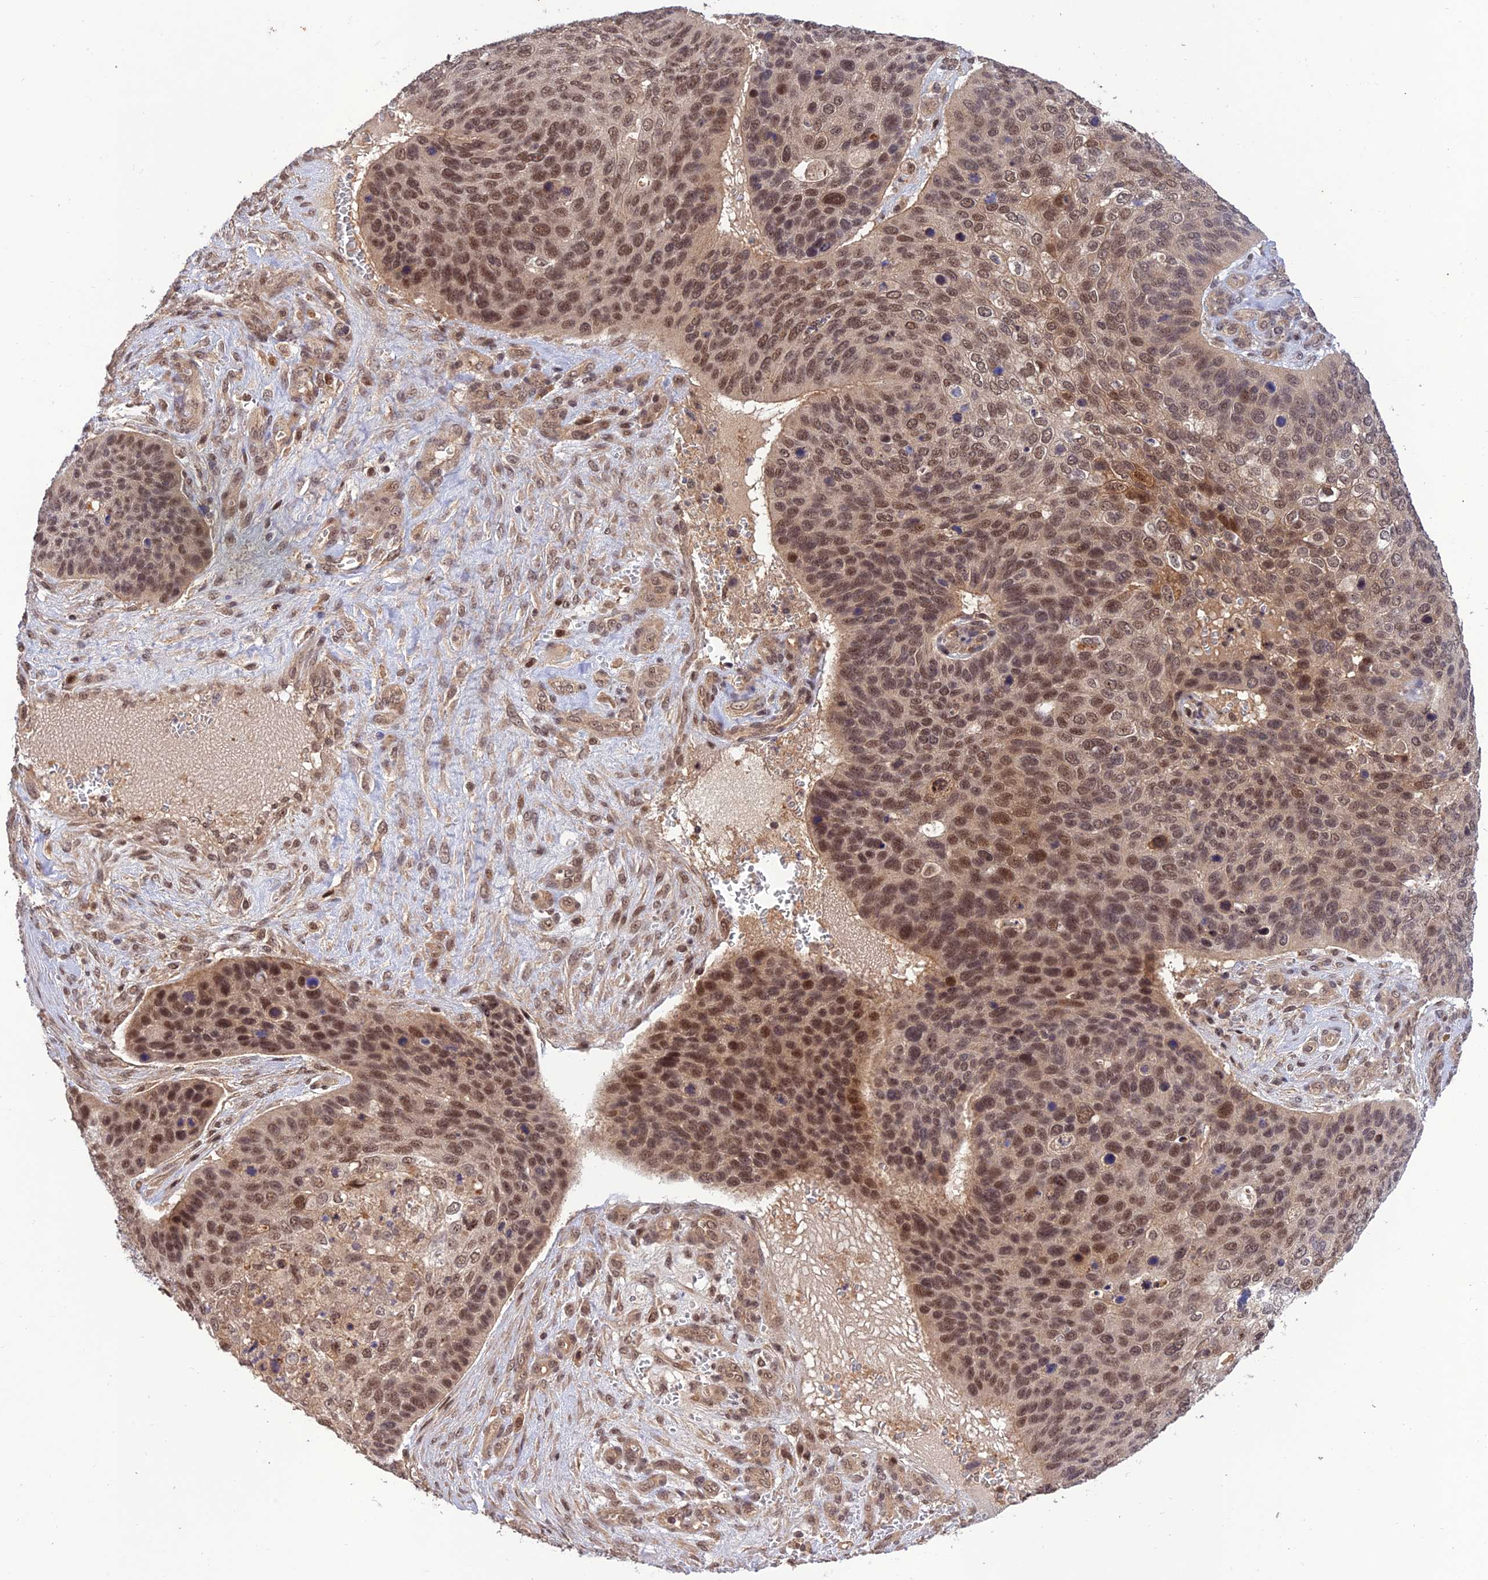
{"staining": {"intensity": "moderate", "quantity": ">75%", "location": "nuclear"}, "tissue": "skin cancer", "cell_type": "Tumor cells", "image_type": "cancer", "snomed": [{"axis": "morphology", "description": "Basal cell carcinoma"}, {"axis": "topography", "description": "Skin"}], "caption": "There is medium levels of moderate nuclear expression in tumor cells of skin cancer (basal cell carcinoma), as demonstrated by immunohistochemical staining (brown color).", "gene": "REV1", "patient": {"sex": "female", "age": 74}}